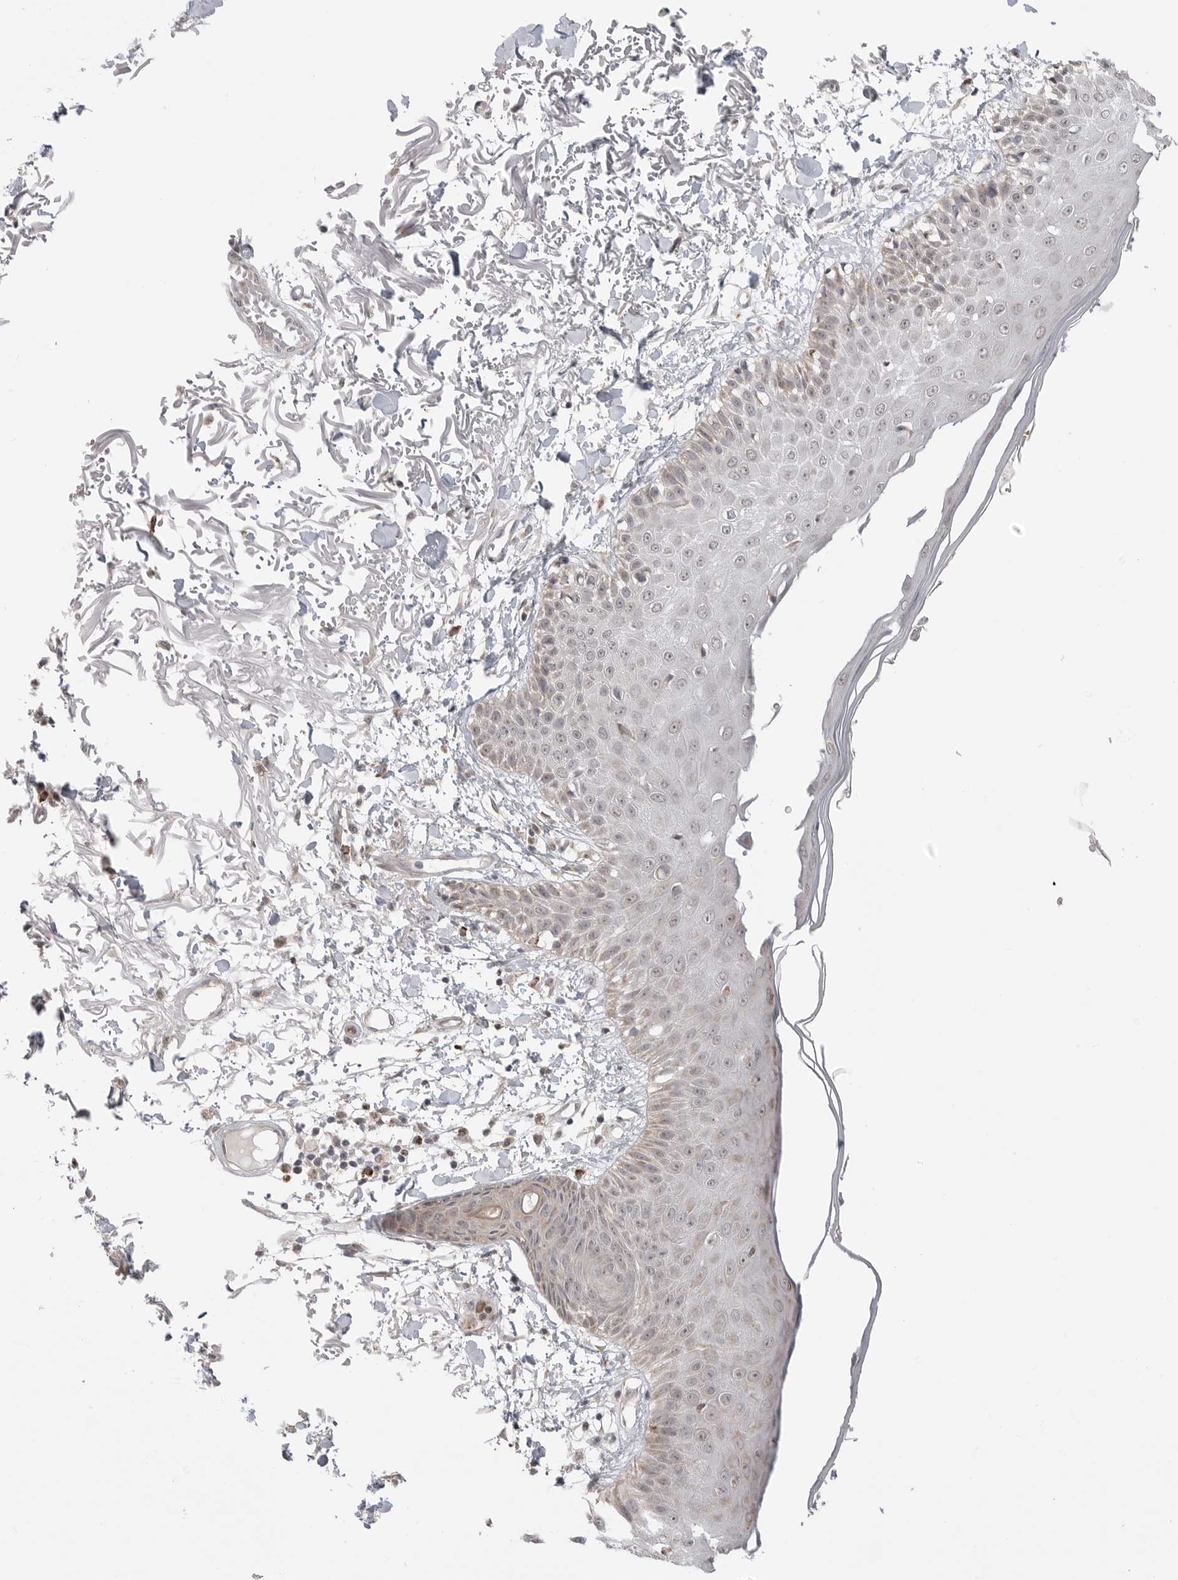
{"staining": {"intensity": "weak", "quantity": ">75%", "location": "cytoplasmic/membranous"}, "tissue": "skin", "cell_type": "Fibroblasts", "image_type": "normal", "snomed": [{"axis": "morphology", "description": "Normal tissue, NOS"}, {"axis": "morphology", "description": "Squamous cell carcinoma, NOS"}, {"axis": "topography", "description": "Skin"}, {"axis": "topography", "description": "Peripheral nerve tissue"}], "caption": "Immunohistochemistry histopathology image of unremarkable skin: human skin stained using IHC exhibits low levels of weak protein expression localized specifically in the cytoplasmic/membranous of fibroblasts, appearing as a cytoplasmic/membranous brown color.", "gene": "KALRN", "patient": {"sex": "male", "age": 83}}